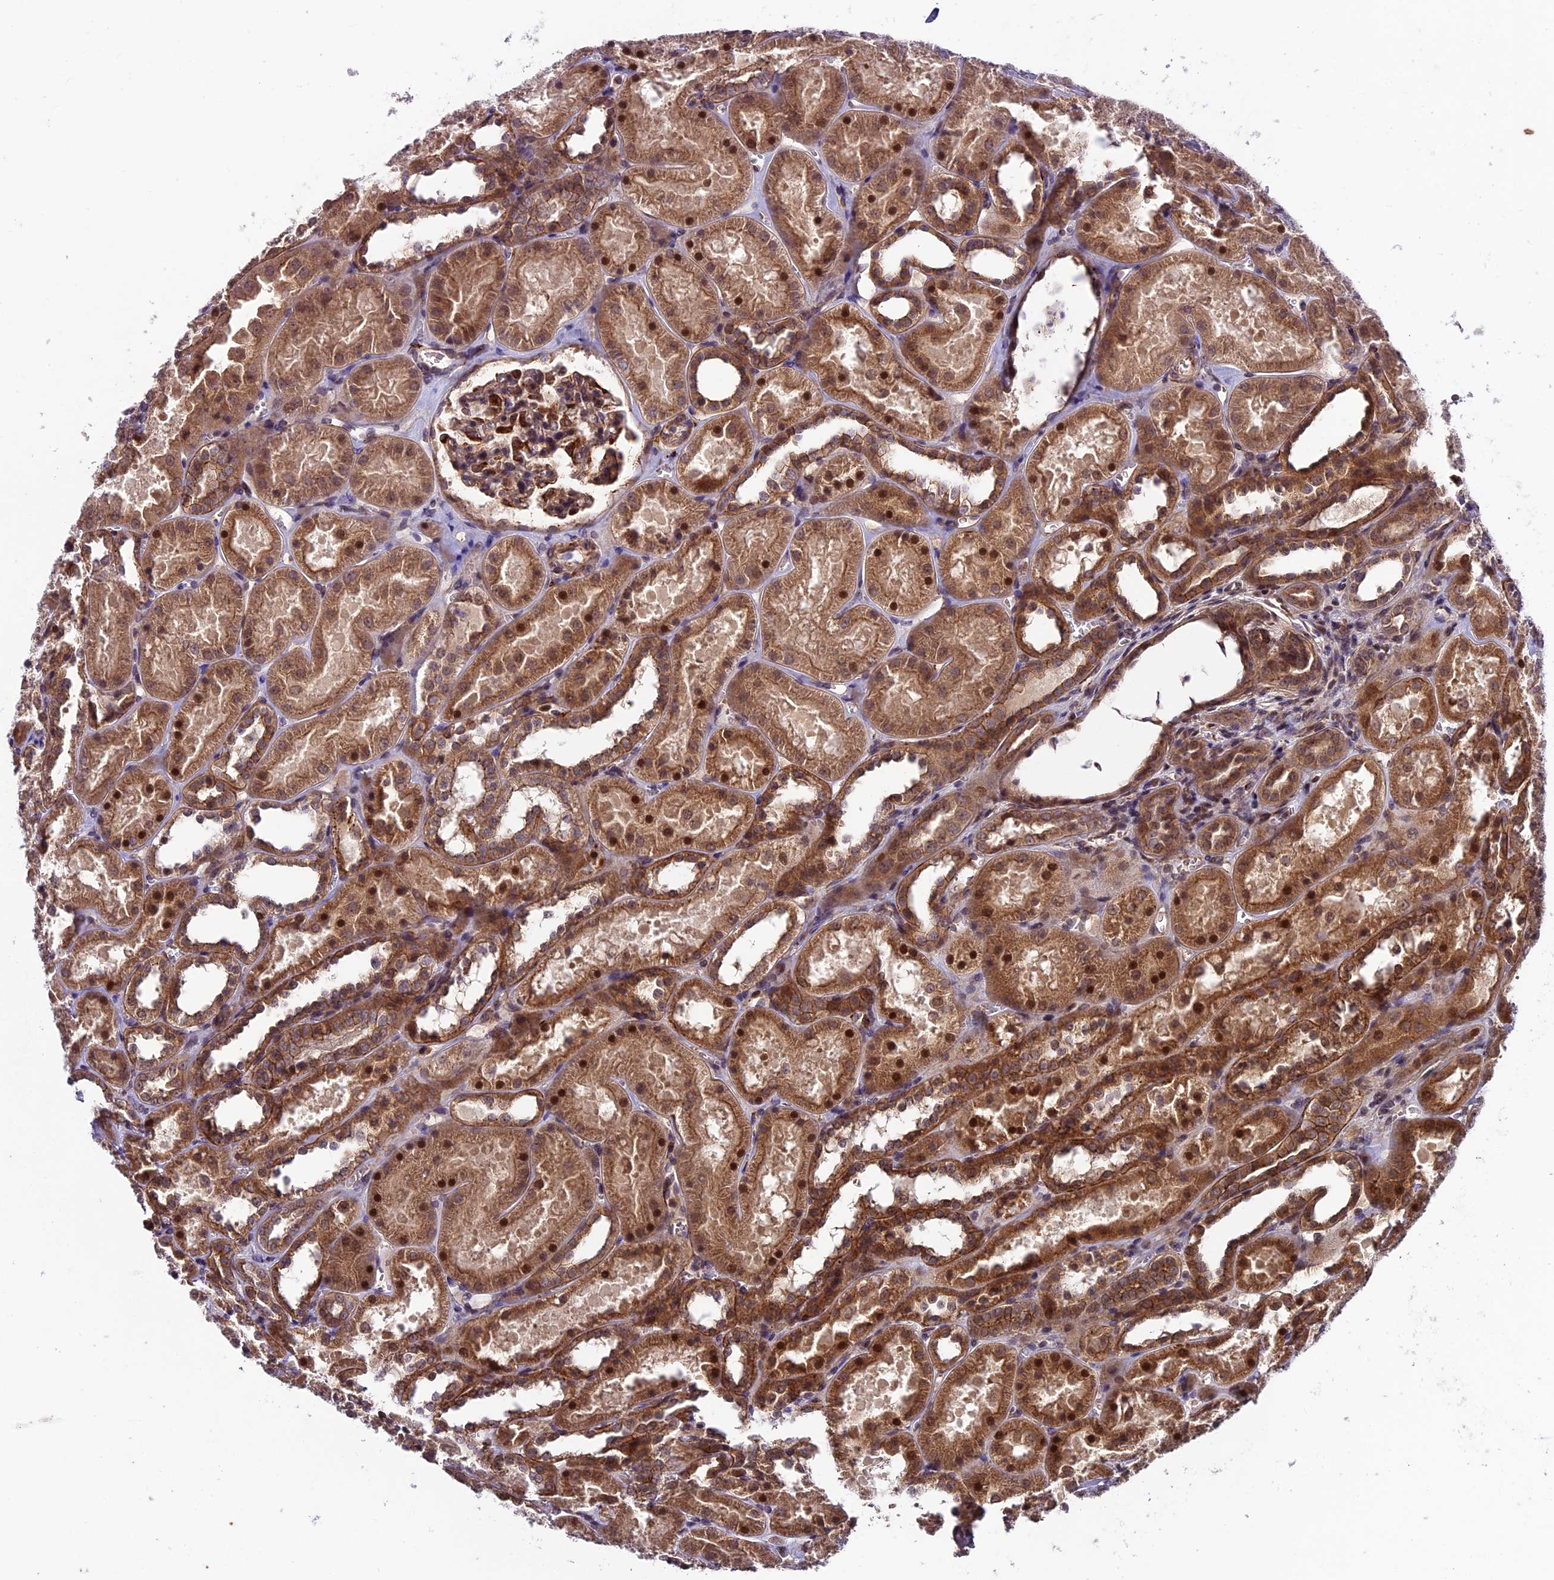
{"staining": {"intensity": "moderate", "quantity": ">75%", "location": "cytoplasmic/membranous,nuclear"}, "tissue": "kidney", "cell_type": "Cells in glomeruli", "image_type": "normal", "snomed": [{"axis": "morphology", "description": "Normal tissue, NOS"}, {"axis": "topography", "description": "Kidney"}], "caption": "High-power microscopy captured an IHC image of unremarkable kidney, revealing moderate cytoplasmic/membranous,nuclear expression in approximately >75% of cells in glomeruli. (Brightfield microscopy of DAB IHC at high magnification).", "gene": "SIPA1L3", "patient": {"sex": "female", "age": 41}}